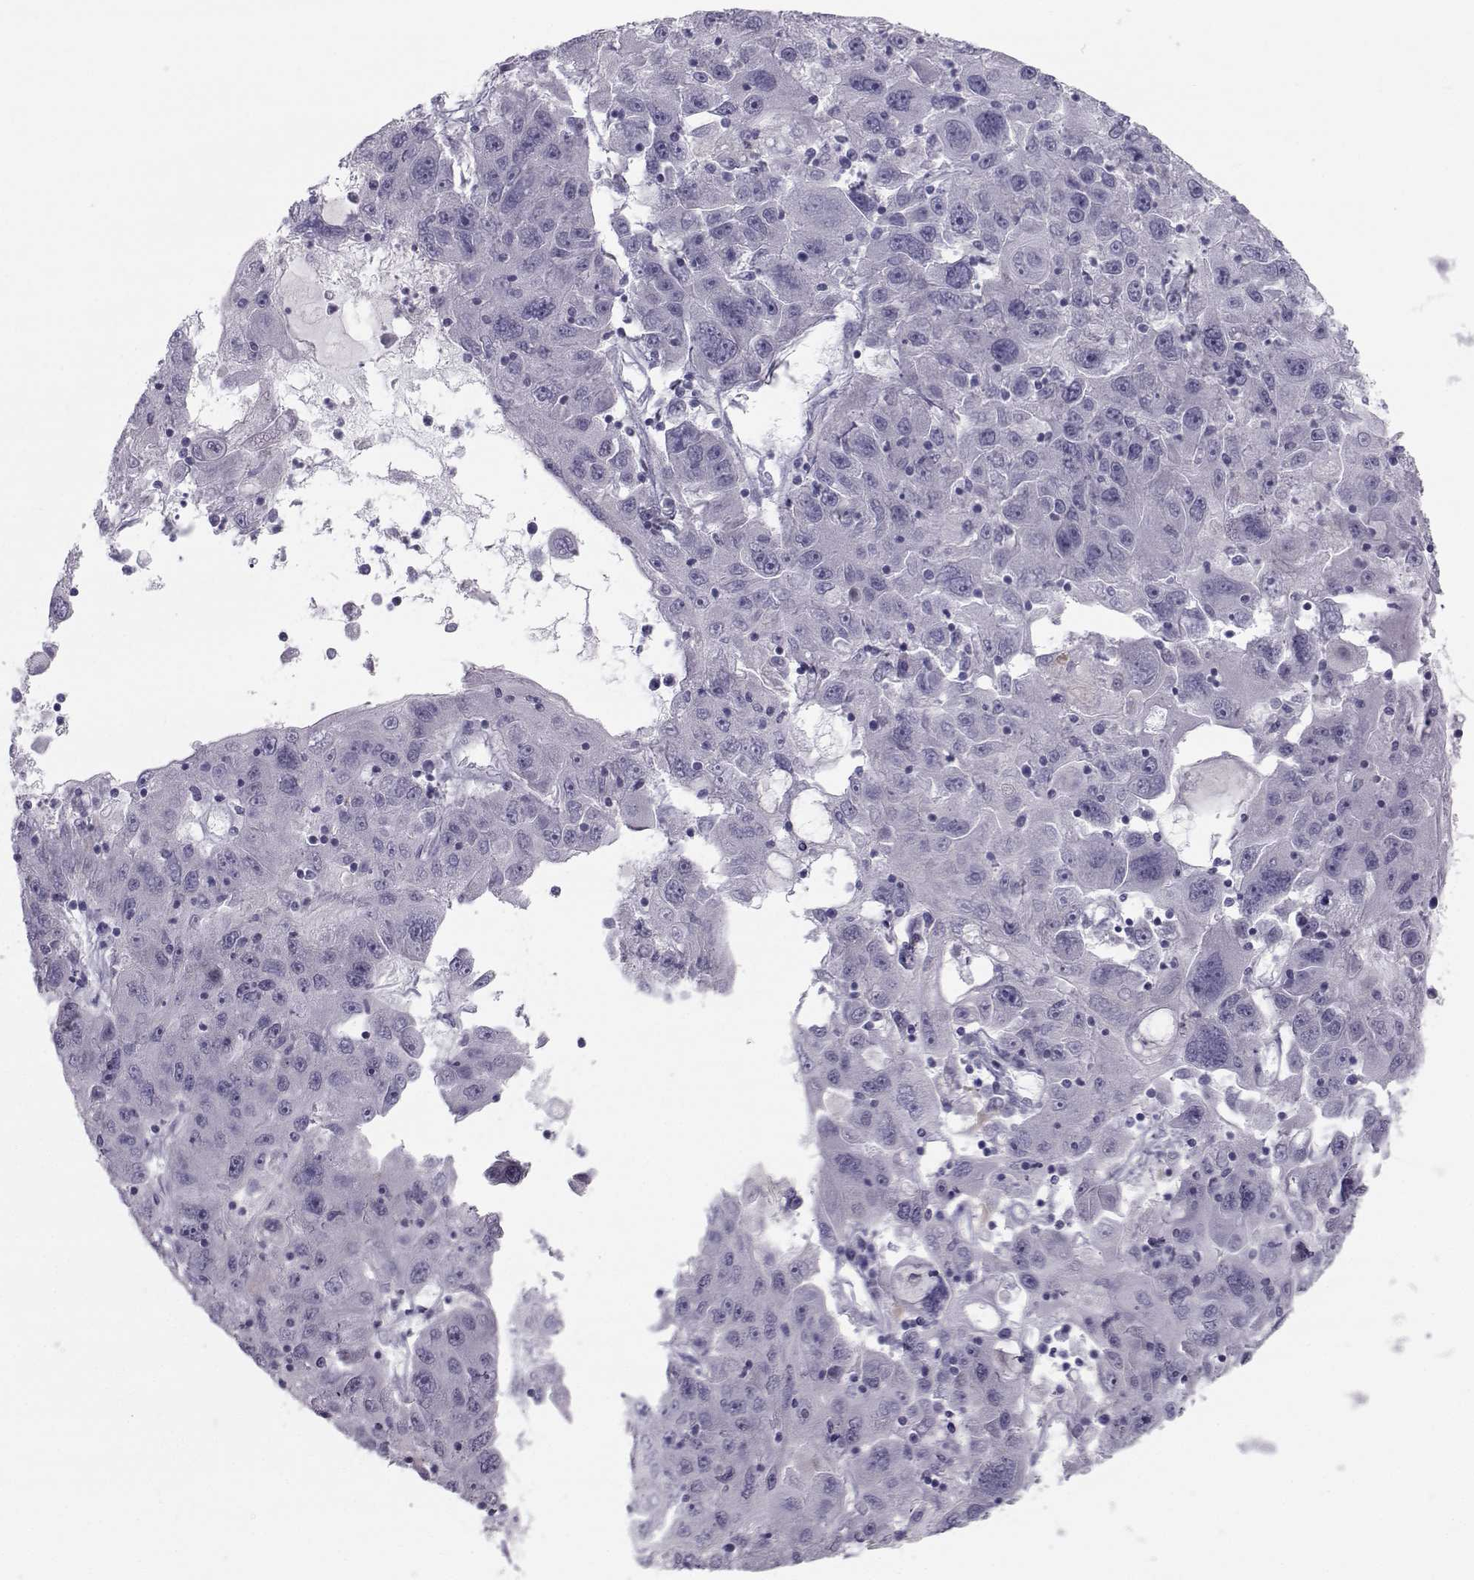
{"staining": {"intensity": "negative", "quantity": "none", "location": "none"}, "tissue": "stomach cancer", "cell_type": "Tumor cells", "image_type": "cancer", "snomed": [{"axis": "morphology", "description": "Adenocarcinoma, NOS"}, {"axis": "topography", "description": "Stomach"}], "caption": "Immunohistochemical staining of human stomach cancer (adenocarcinoma) reveals no significant staining in tumor cells.", "gene": "GARIN3", "patient": {"sex": "male", "age": 56}}